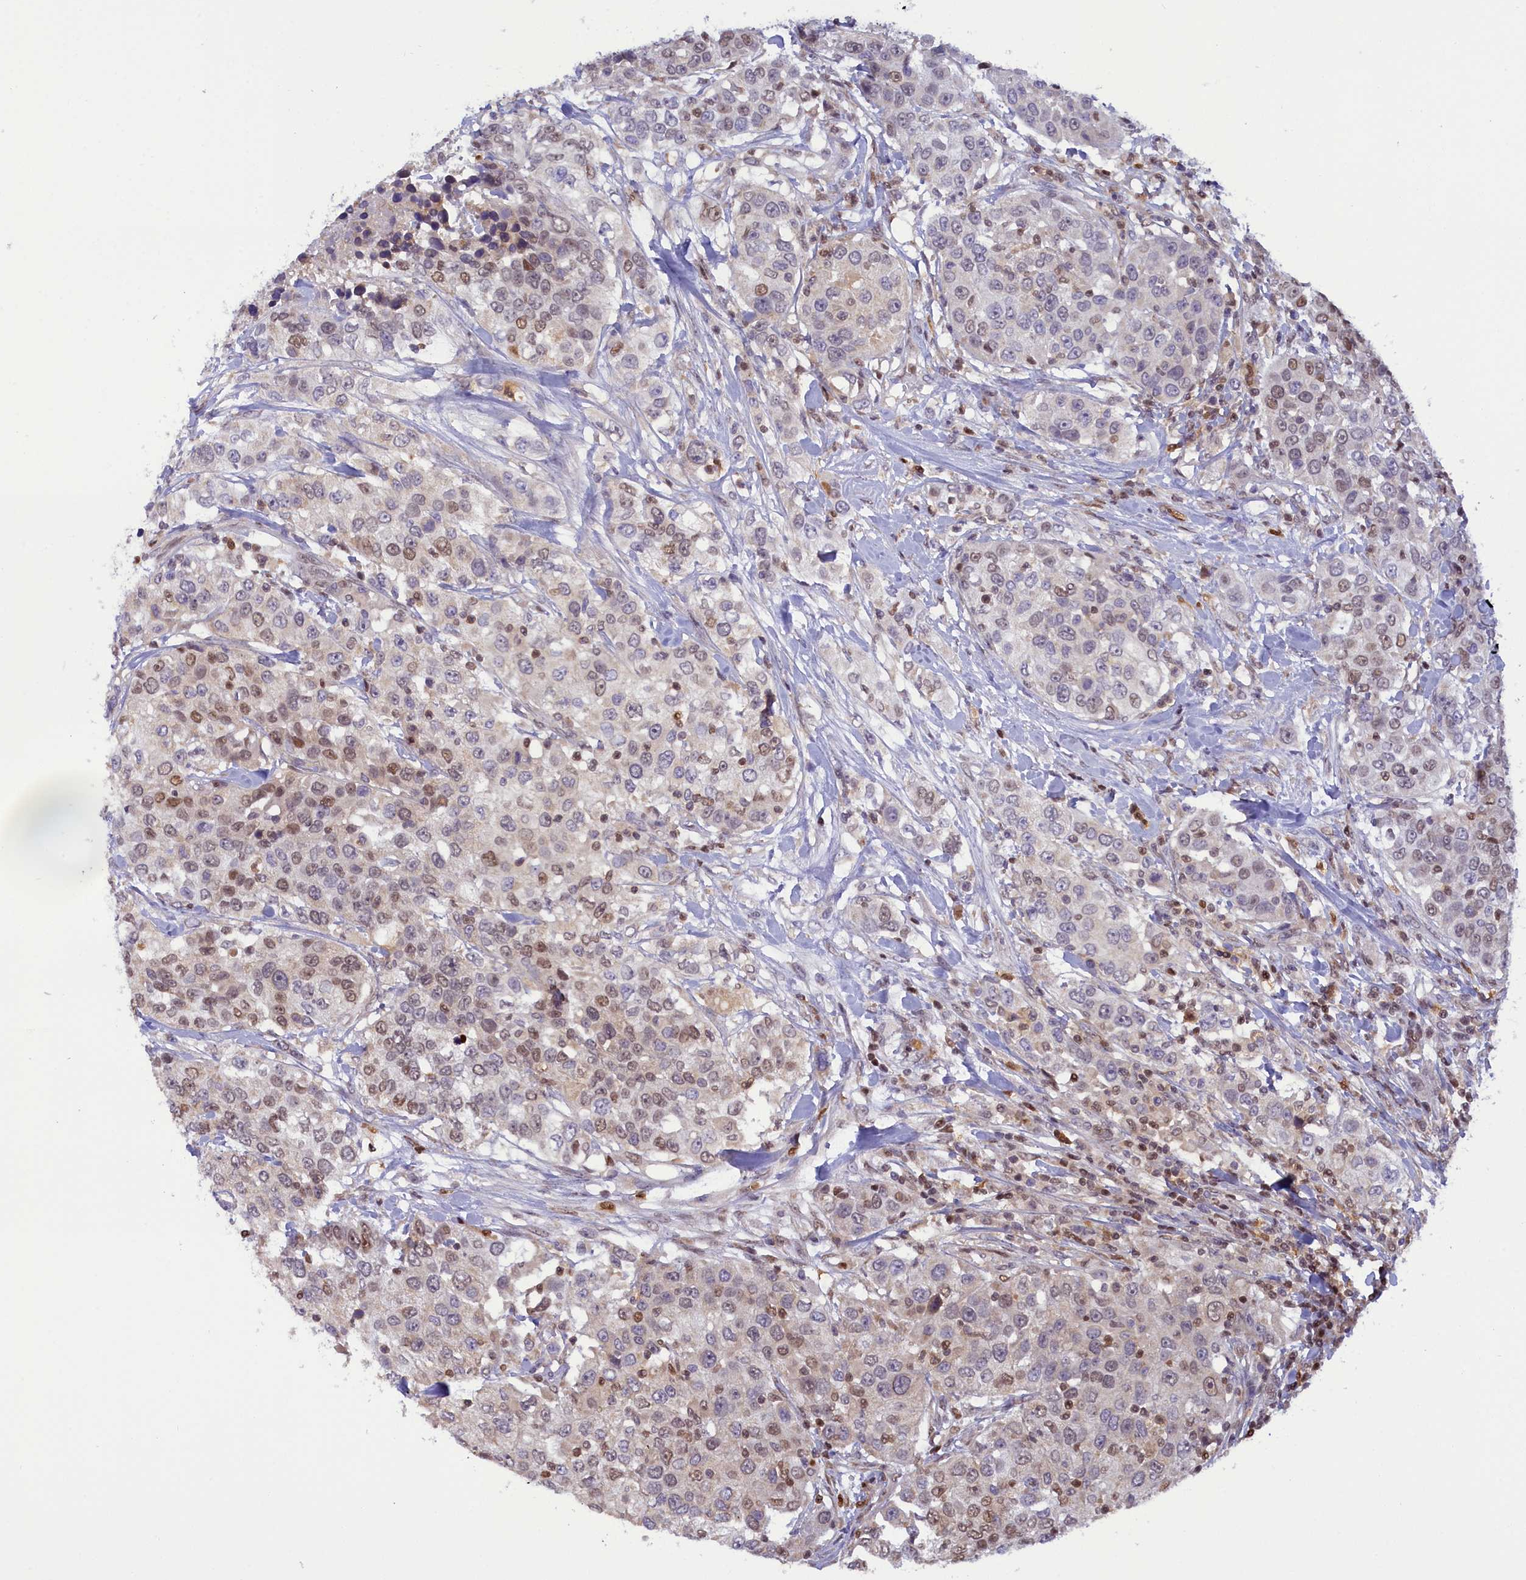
{"staining": {"intensity": "moderate", "quantity": "25%-75%", "location": "nuclear"}, "tissue": "urothelial cancer", "cell_type": "Tumor cells", "image_type": "cancer", "snomed": [{"axis": "morphology", "description": "Urothelial carcinoma, High grade"}, {"axis": "topography", "description": "Urinary bladder"}], "caption": "This image displays IHC staining of human urothelial carcinoma (high-grade), with medium moderate nuclear positivity in about 25%-75% of tumor cells.", "gene": "IZUMO2", "patient": {"sex": "female", "age": 80}}